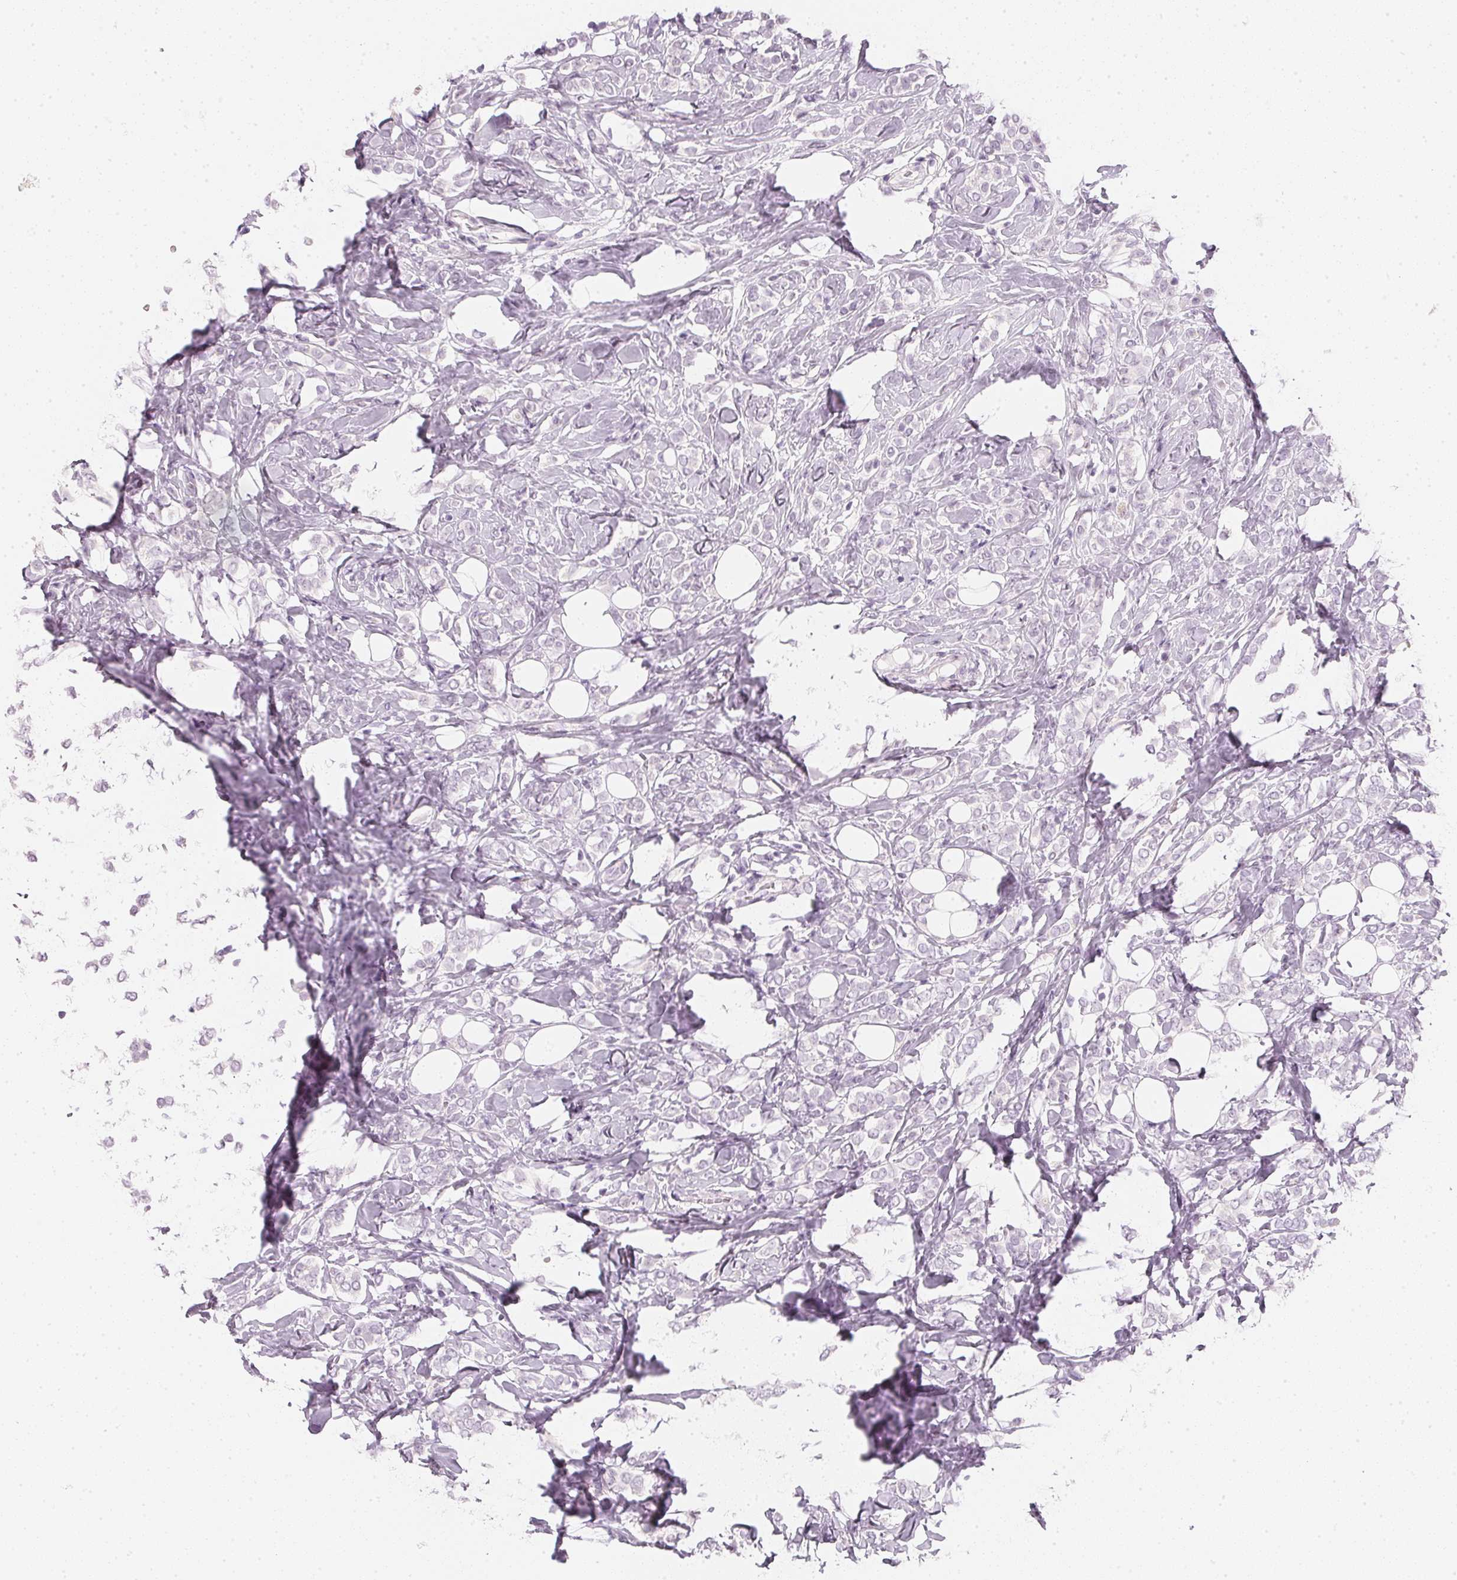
{"staining": {"intensity": "negative", "quantity": "none", "location": "none"}, "tissue": "breast cancer", "cell_type": "Tumor cells", "image_type": "cancer", "snomed": [{"axis": "morphology", "description": "Lobular carcinoma"}, {"axis": "topography", "description": "Breast"}], "caption": "This is an immunohistochemistry (IHC) histopathology image of breast lobular carcinoma. There is no expression in tumor cells.", "gene": "CHST4", "patient": {"sex": "female", "age": 49}}